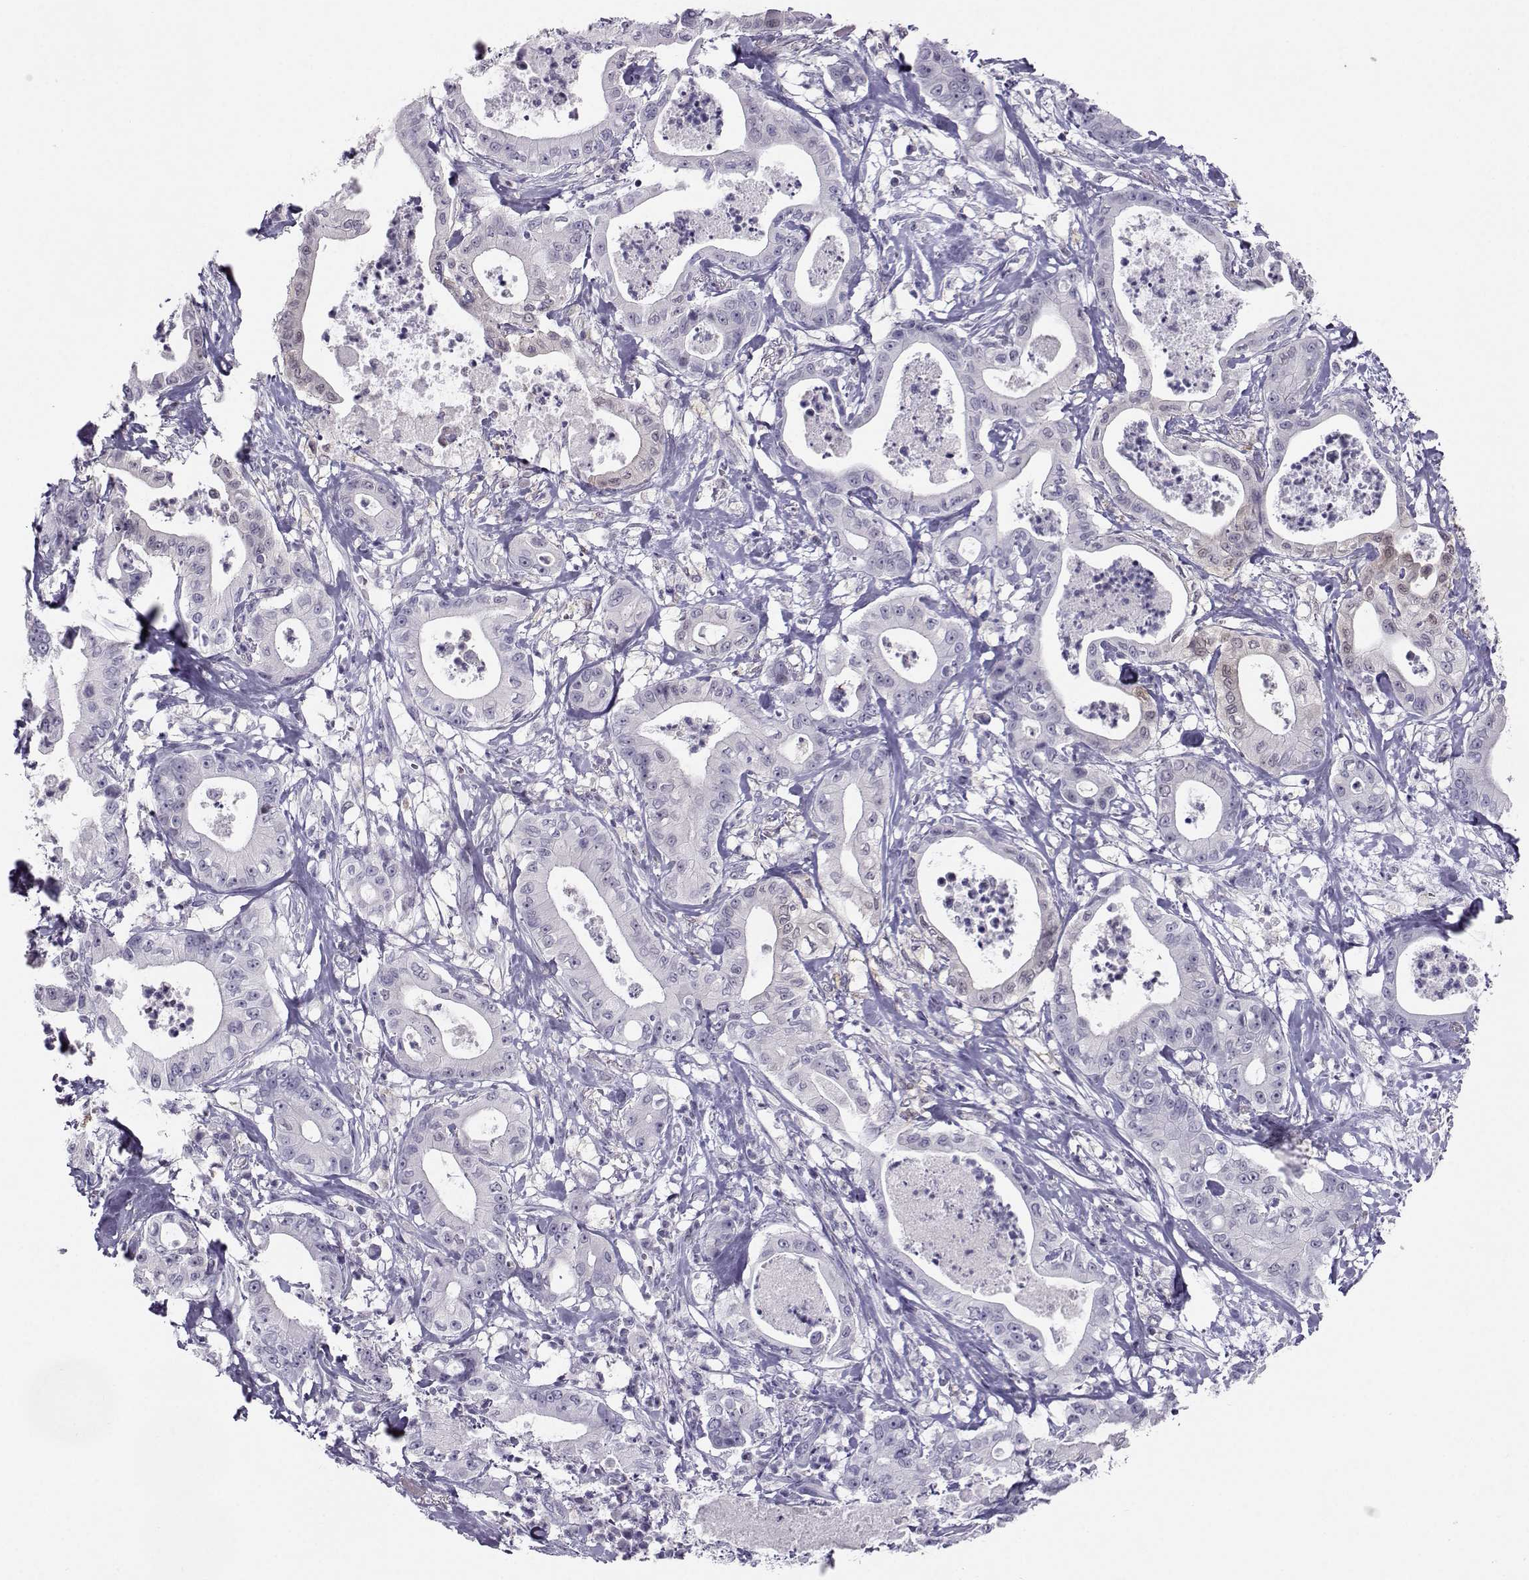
{"staining": {"intensity": "weak", "quantity": "<25%", "location": "cytoplasmic/membranous"}, "tissue": "pancreatic cancer", "cell_type": "Tumor cells", "image_type": "cancer", "snomed": [{"axis": "morphology", "description": "Adenocarcinoma, NOS"}, {"axis": "topography", "description": "Pancreas"}], "caption": "There is no significant expression in tumor cells of adenocarcinoma (pancreatic). (Stains: DAB immunohistochemistry with hematoxylin counter stain, Microscopy: brightfield microscopy at high magnification).", "gene": "PGK1", "patient": {"sex": "male", "age": 71}}